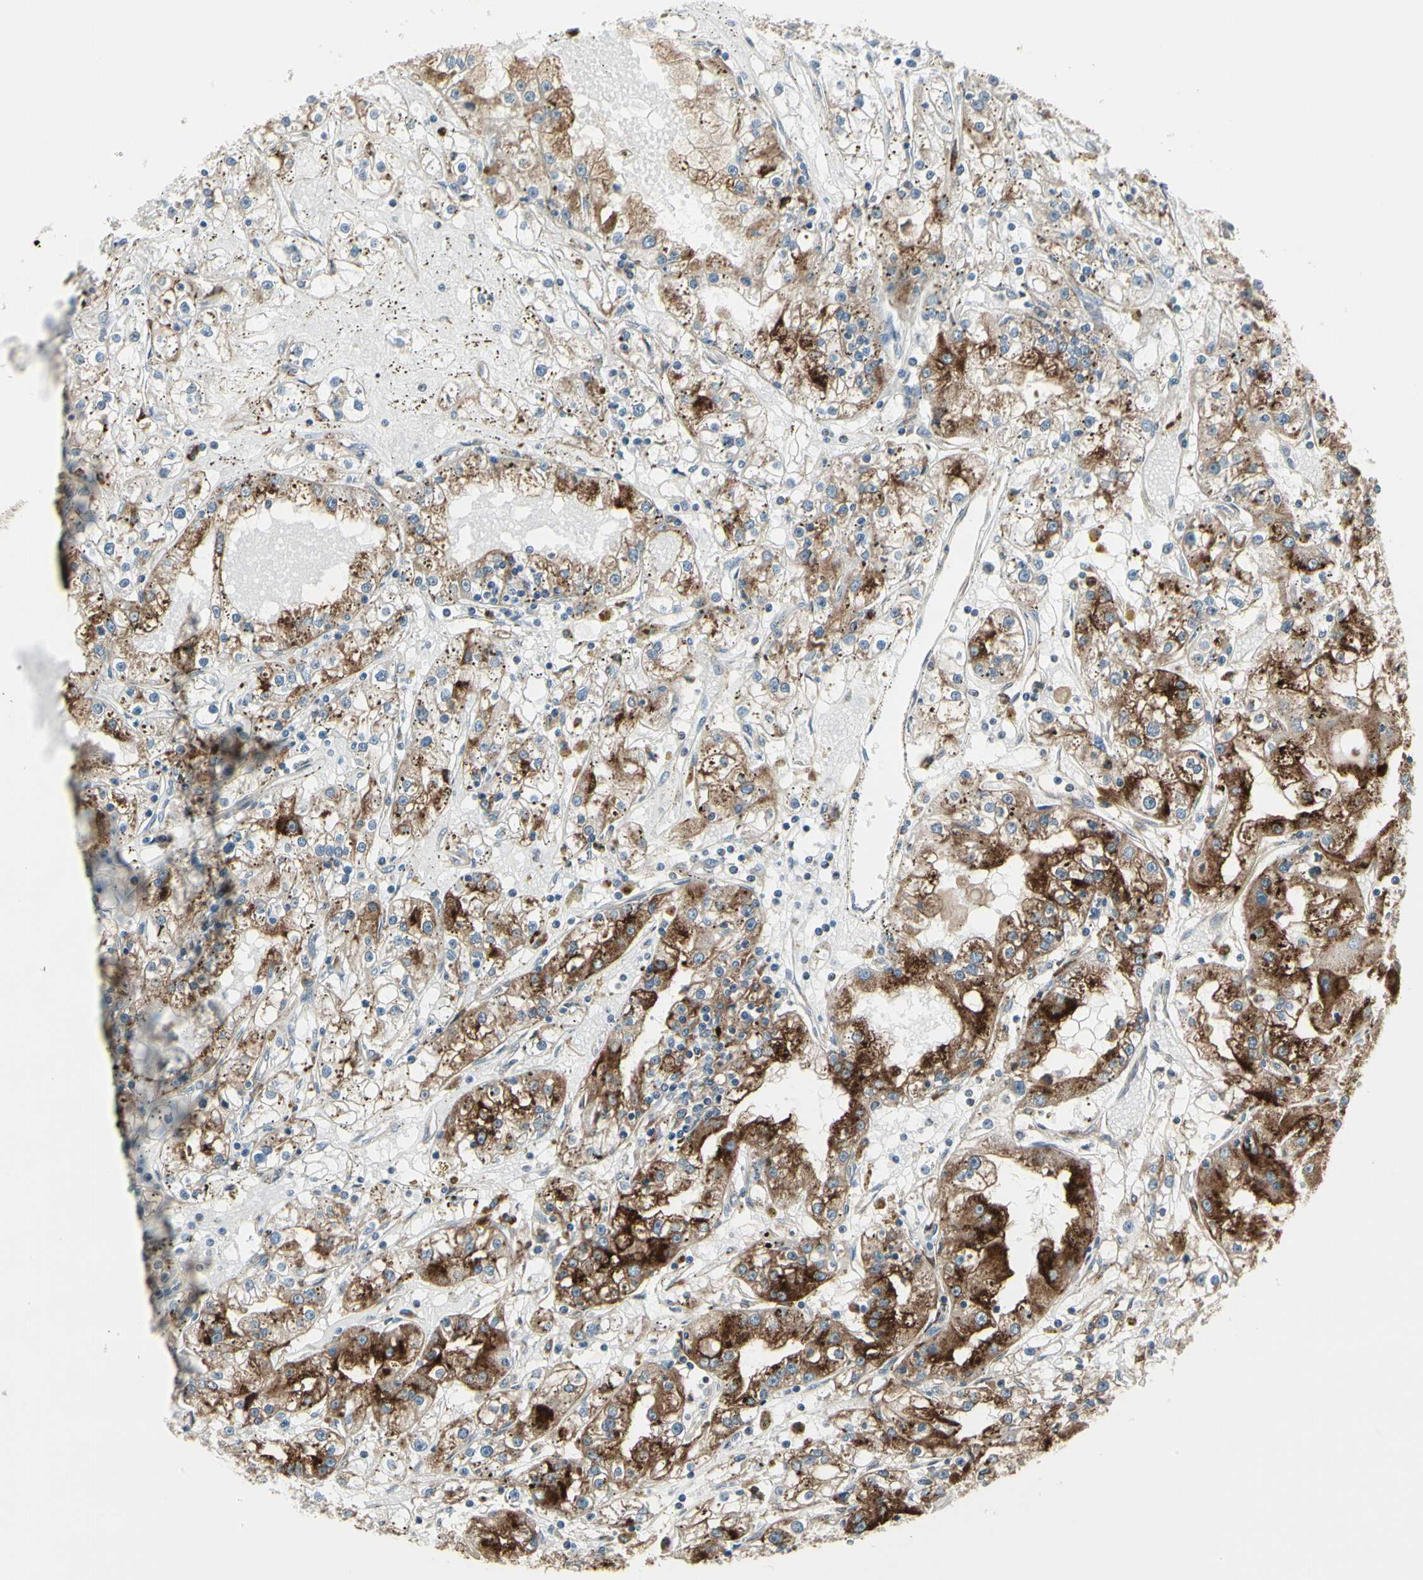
{"staining": {"intensity": "strong", "quantity": "25%-75%", "location": "cytoplasmic/membranous"}, "tissue": "renal cancer", "cell_type": "Tumor cells", "image_type": "cancer", "snomed": [{"axis": "morphology", "description": "Adenocarcinoma, NOS"}, {"axis": "topography", "description": "Kidney"}], "caption": "Protein expression analysis of renal adenocarcinoma shows strong cytoplasmic/membranous staining in about 25%-75% of tumor cells.", "gene": "ATP6V1B2", "patient": {"sex": "male", "age": 56}}